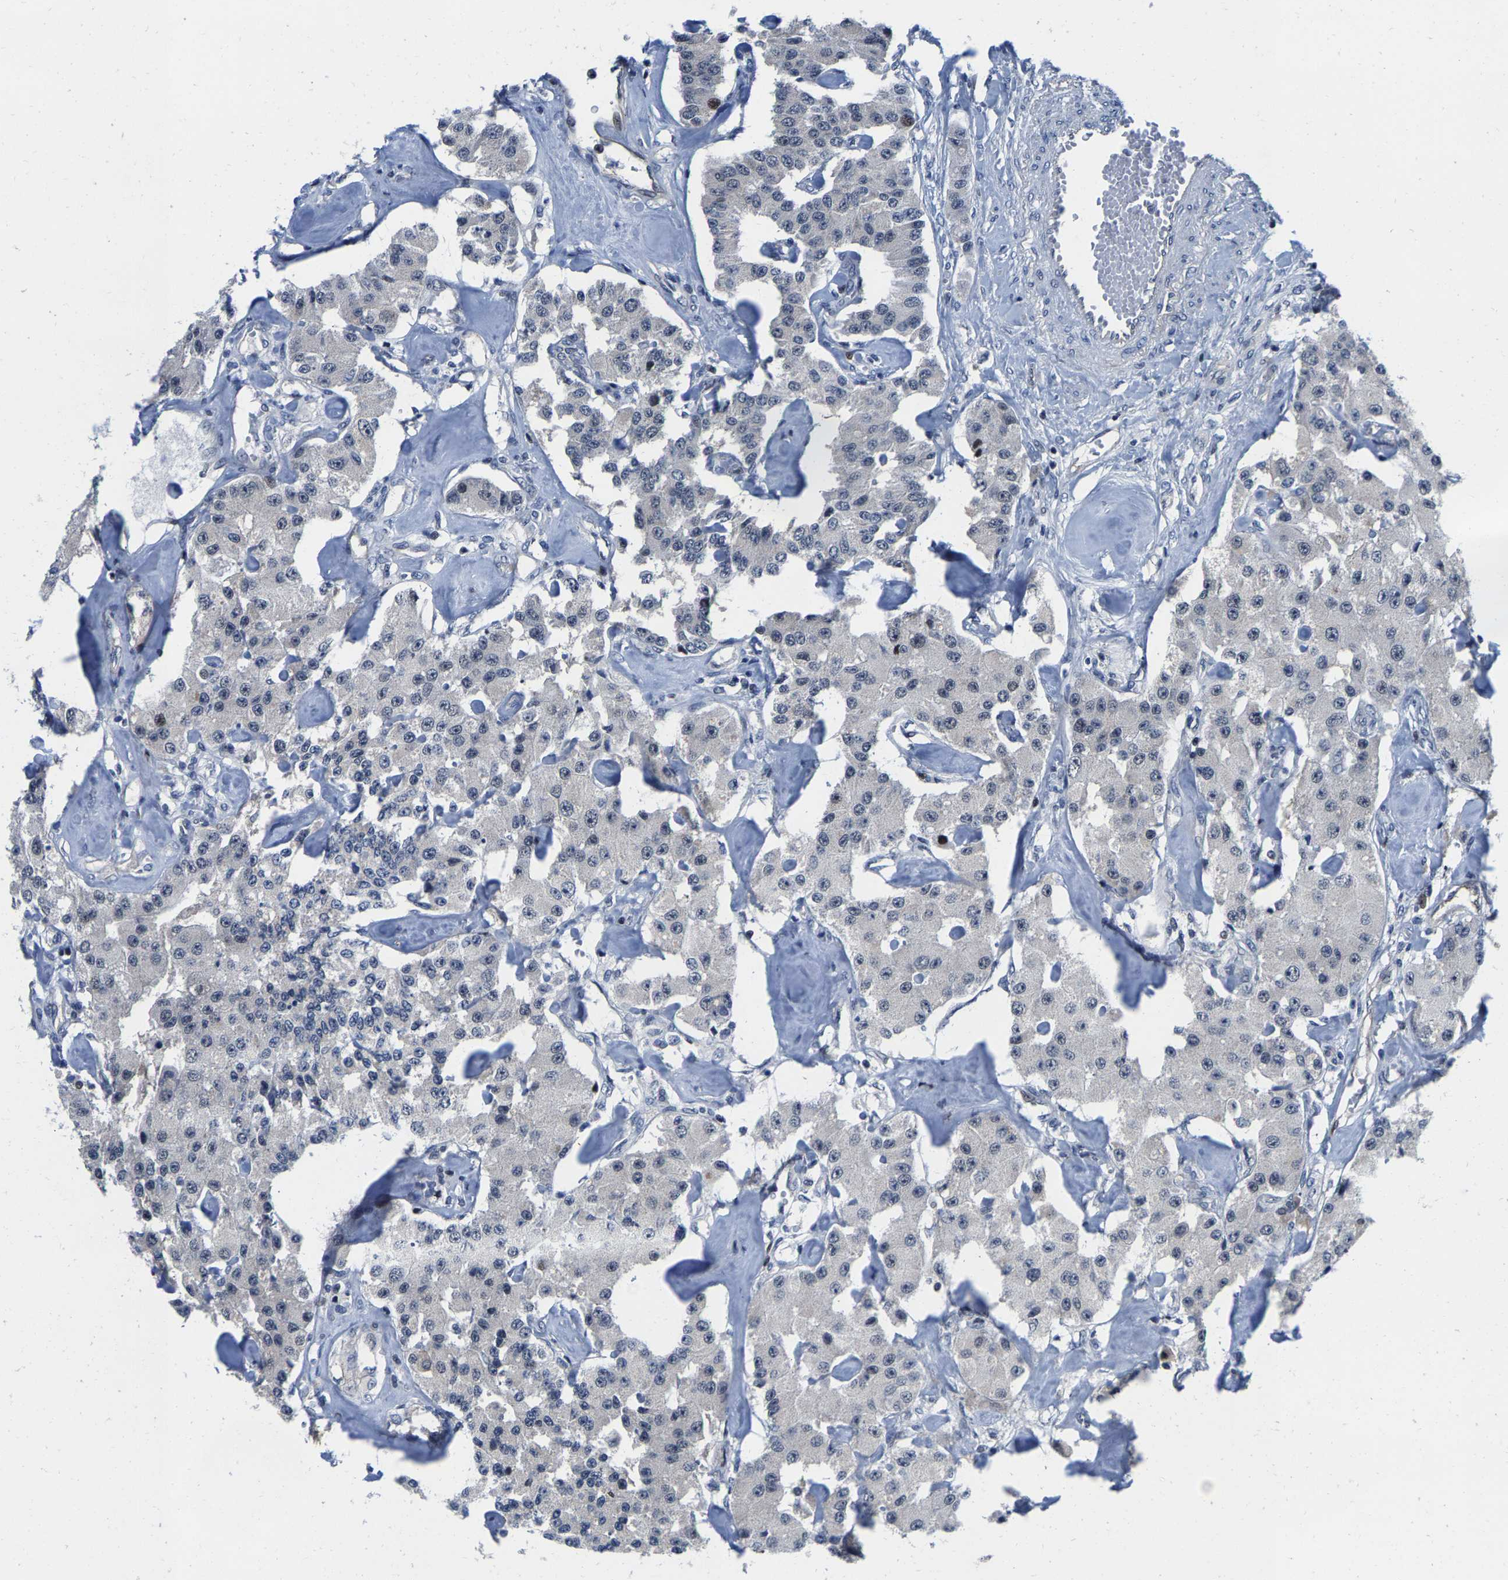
{"staining": {"intensity": "negative", "quantity": "none", "location": "none"}, "tissue": "carcinoid", "cell_type": "Tumor cells", "image_type": "cancer", "snomed": [{"axis": "morphology", "description": "Carcinoid, malignant, NOS"}, {"axis": "topography", "description": "Pancreas"}], "caption": "A histopathology image of carcinoid stained for a protein exhibits no brown staining in tumor cells.", "gene": "GTPBP10", "patient": {"sex": "male", "age": 41}}